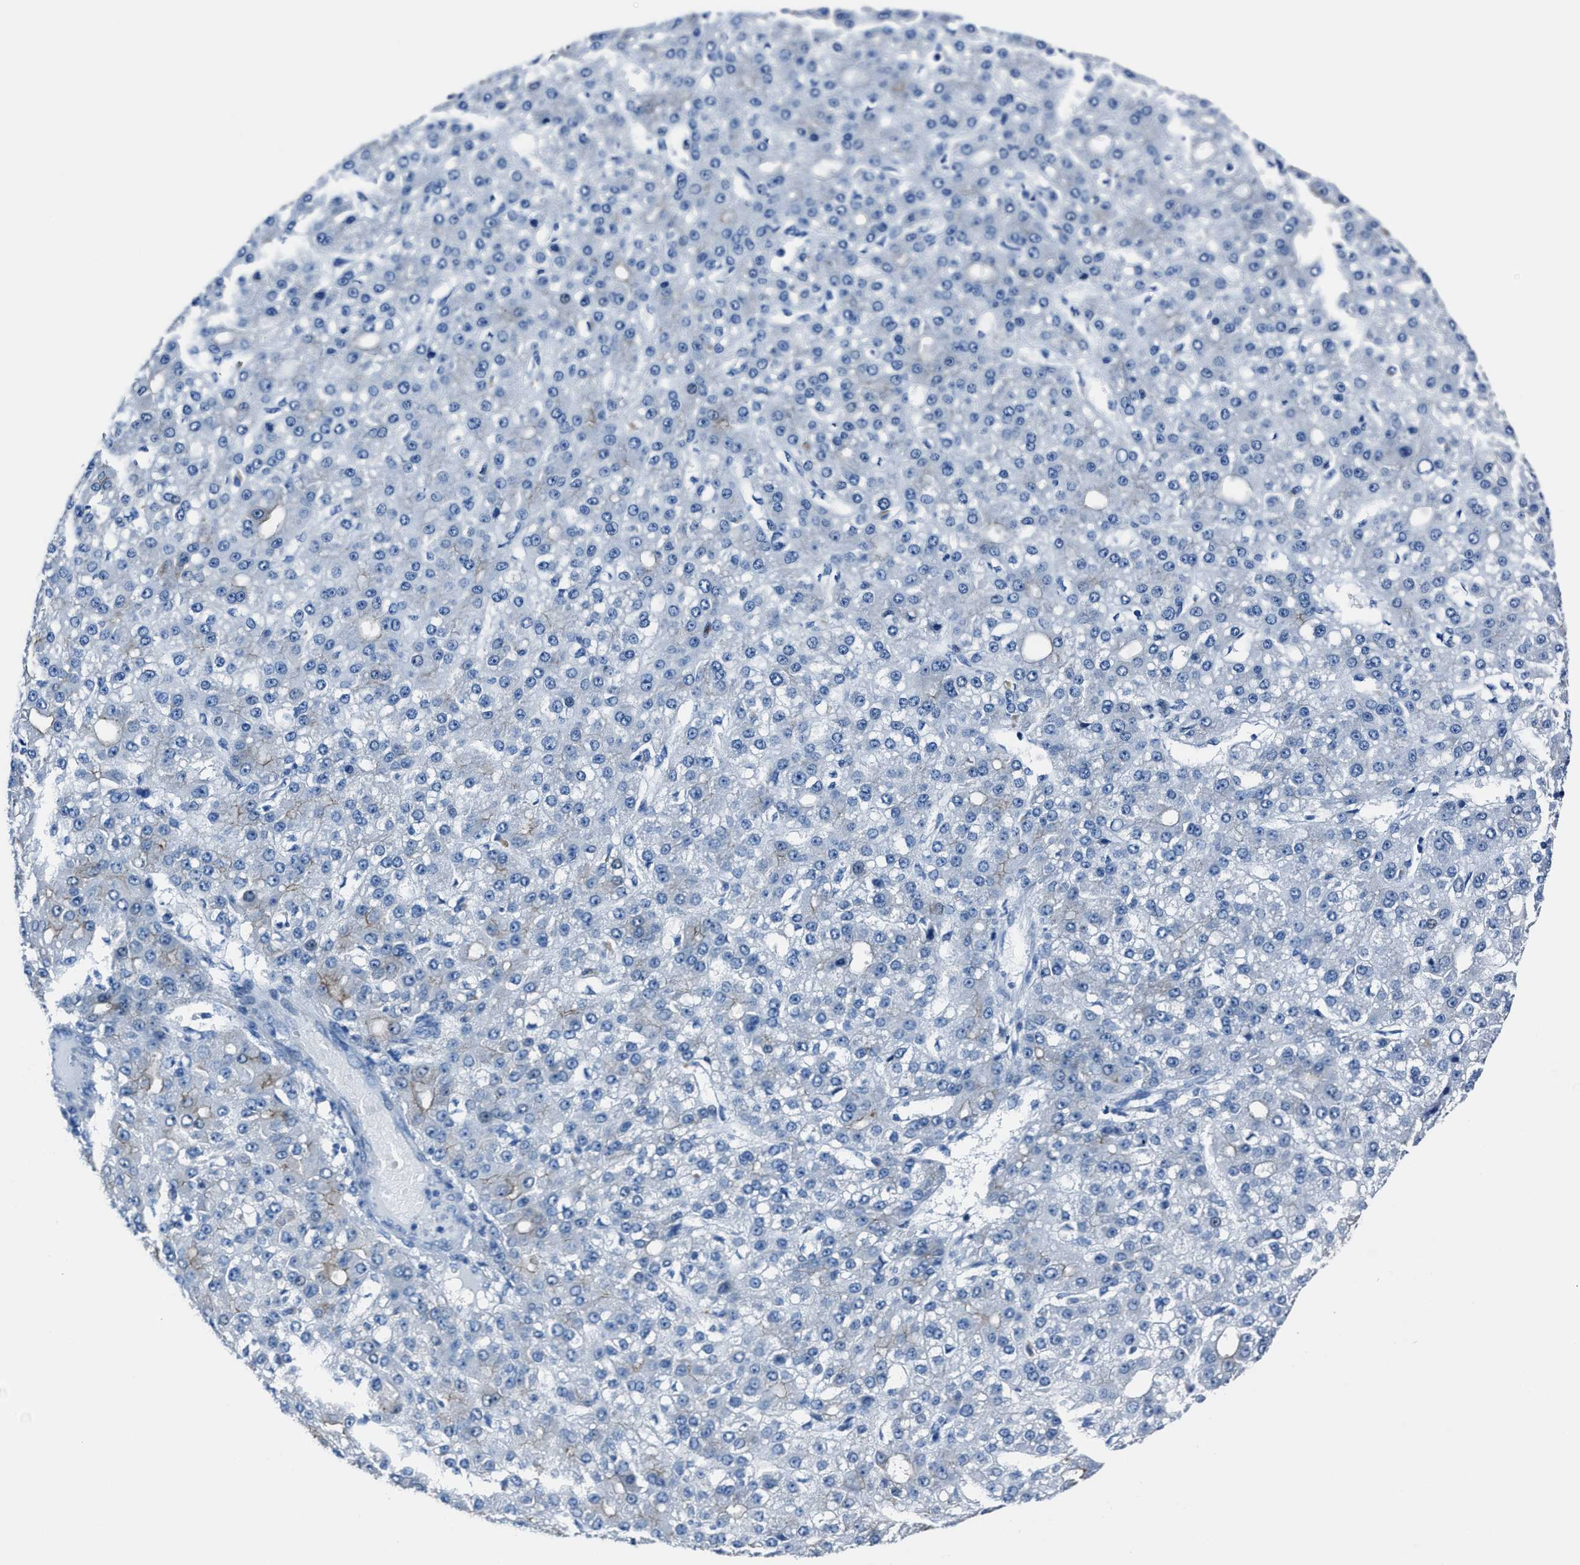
{"staining": {"intensity": "weak", "quantity": "<25%", "location": "cytoplasmic/membranous"}, "tissue": "liver cancer", "cell_type": "Tumor cells", "image_type": "cancer", "snomed": [{"axis": "morphology", "description": "Carcinoma, Hepatocellular, NOS"}, {"axis": "topography", "description": "Liver"}], "caption": "Liver cancer (hepatocellular carcinoma) stained for a protein using IHC demonstrates no expression tumor cells.", "gene": "LMO7", "patient": {"sex": "male", "age": 67}}